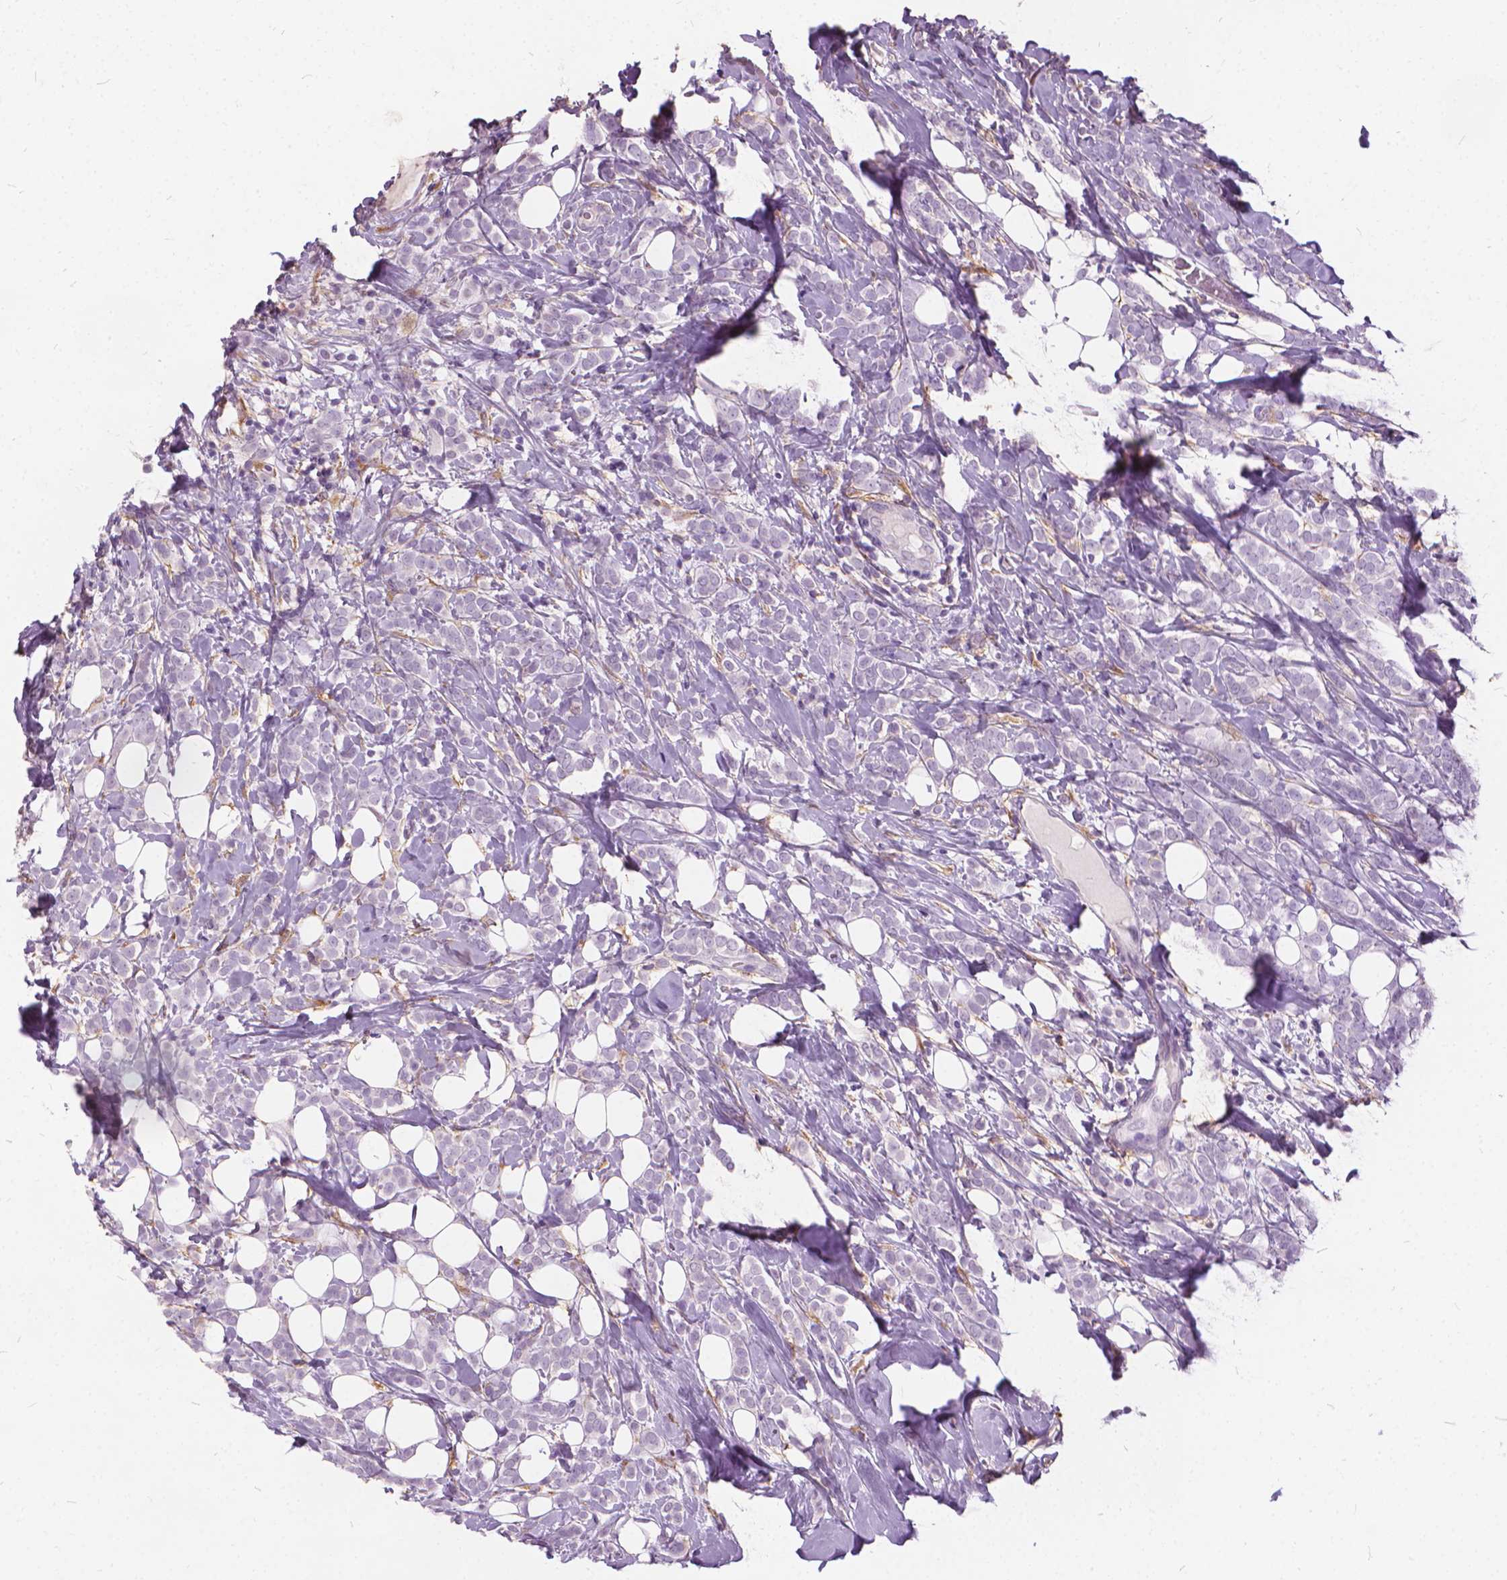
{"staining": {"intensity": "negative", "quantity": "none", "location": "none"}, "tissue": "breast cancer", "cell_type": "Tumor cells", "image_type": "cancer", "snomed": [{"axis": "morphology", "description": "Lobular carcinoma"}, {"axis": "topography", "description": "Breast"}], "caption": "Human breast cancer stained for a protein using immunohistochemistry shows no positivity in tumor cells.", "gene": "DNM1", "patient": {"sex": "female", "age": 49}}